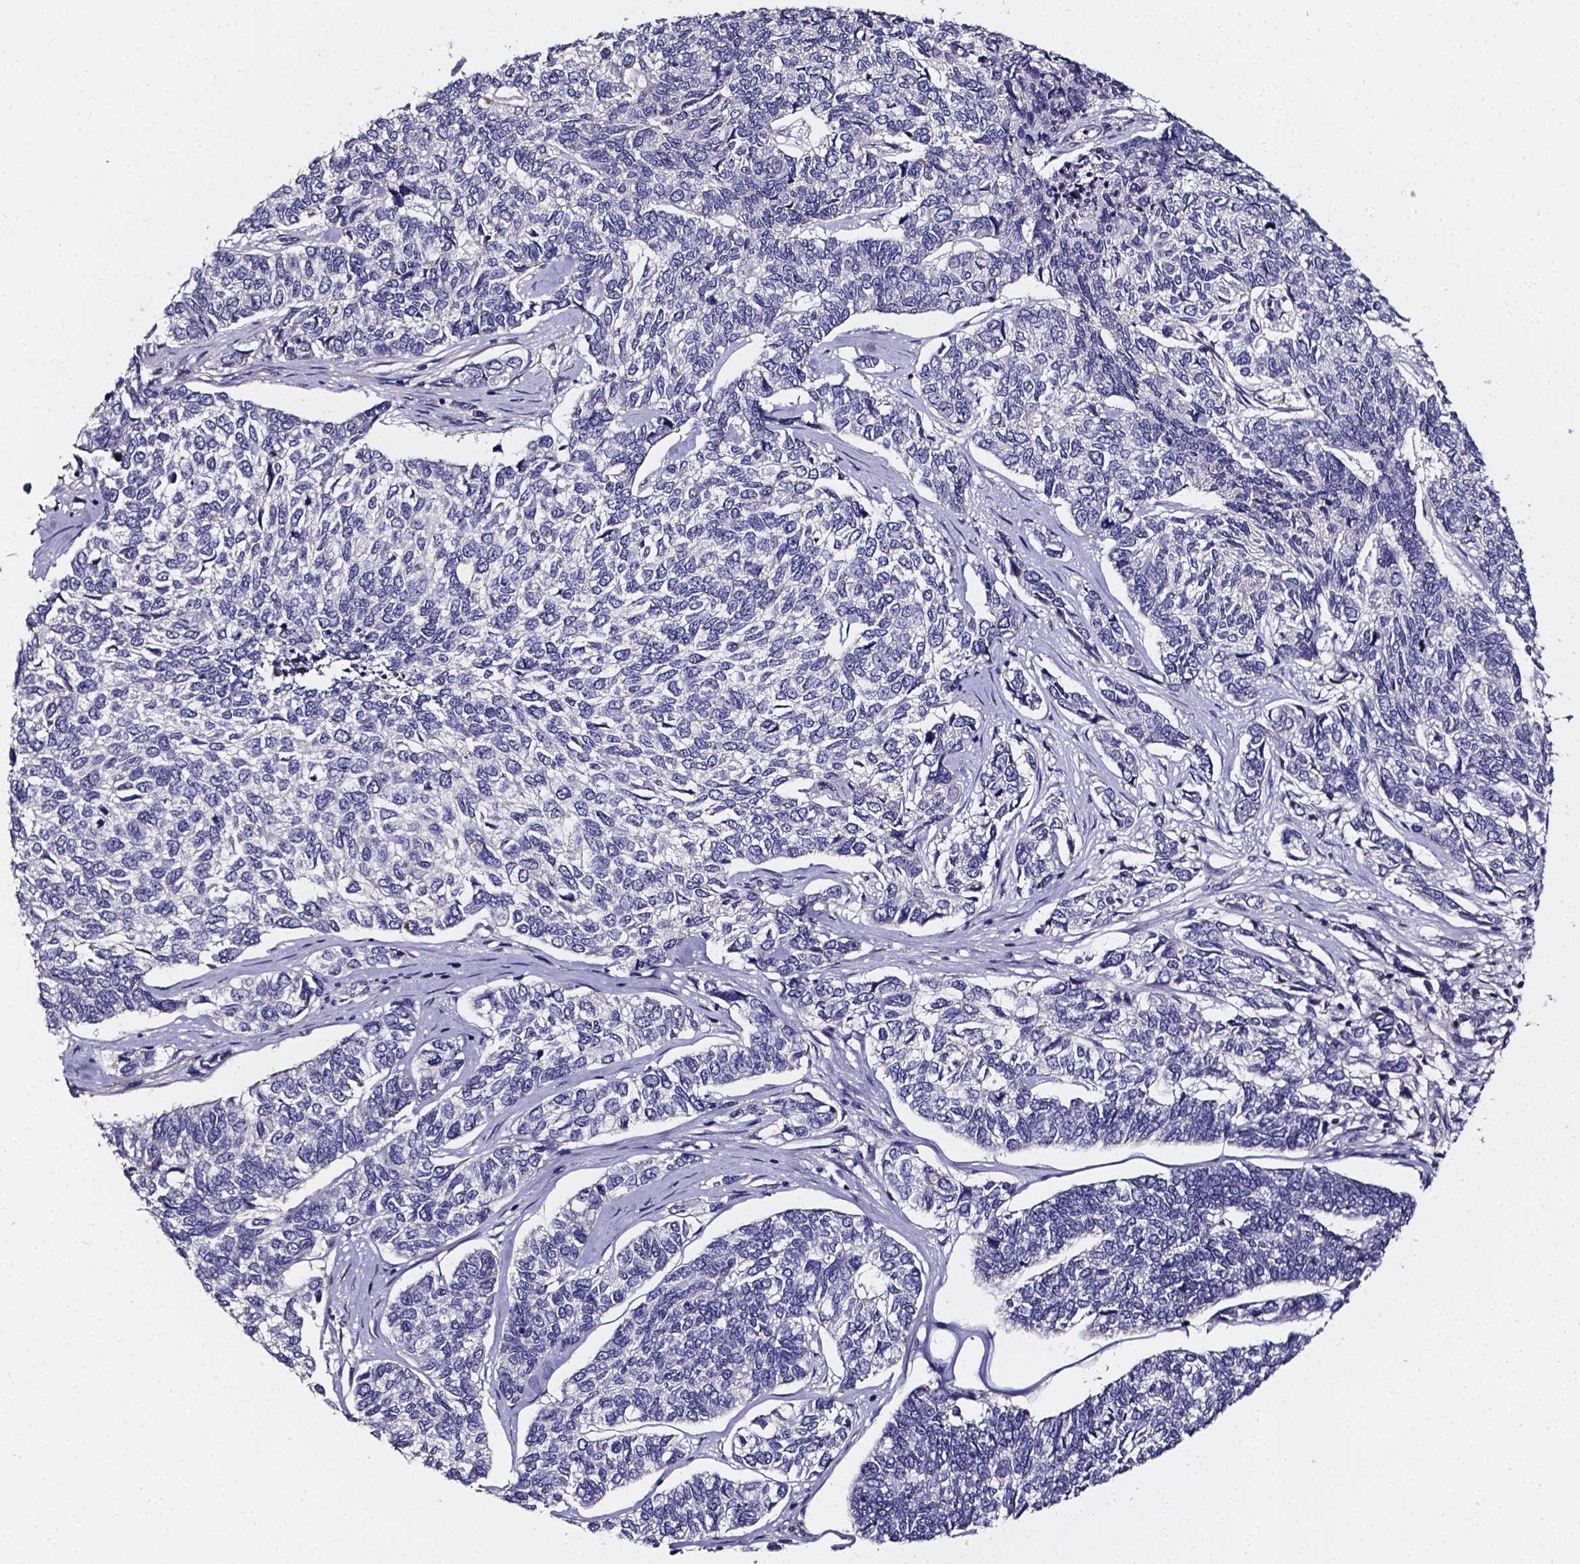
{"staining": {"intensity": "negative", "quantity": "none", "location": "none"}, "tissue": "skin cancer", "cell_type": "Tumor cells", "image_type": "cancer", "snomed": [{"axis": "morphology", "description": "Basal cell carcinoma"}, {"axis": "topography", "description": "Skin"}], "caption": "Human skin basal cell carcinoma stained for a protein using immunohistochemistry reveals no staining in tumor cells.", "gene": "CACNG8", "patient": {"sex": "female", "age": 65}}